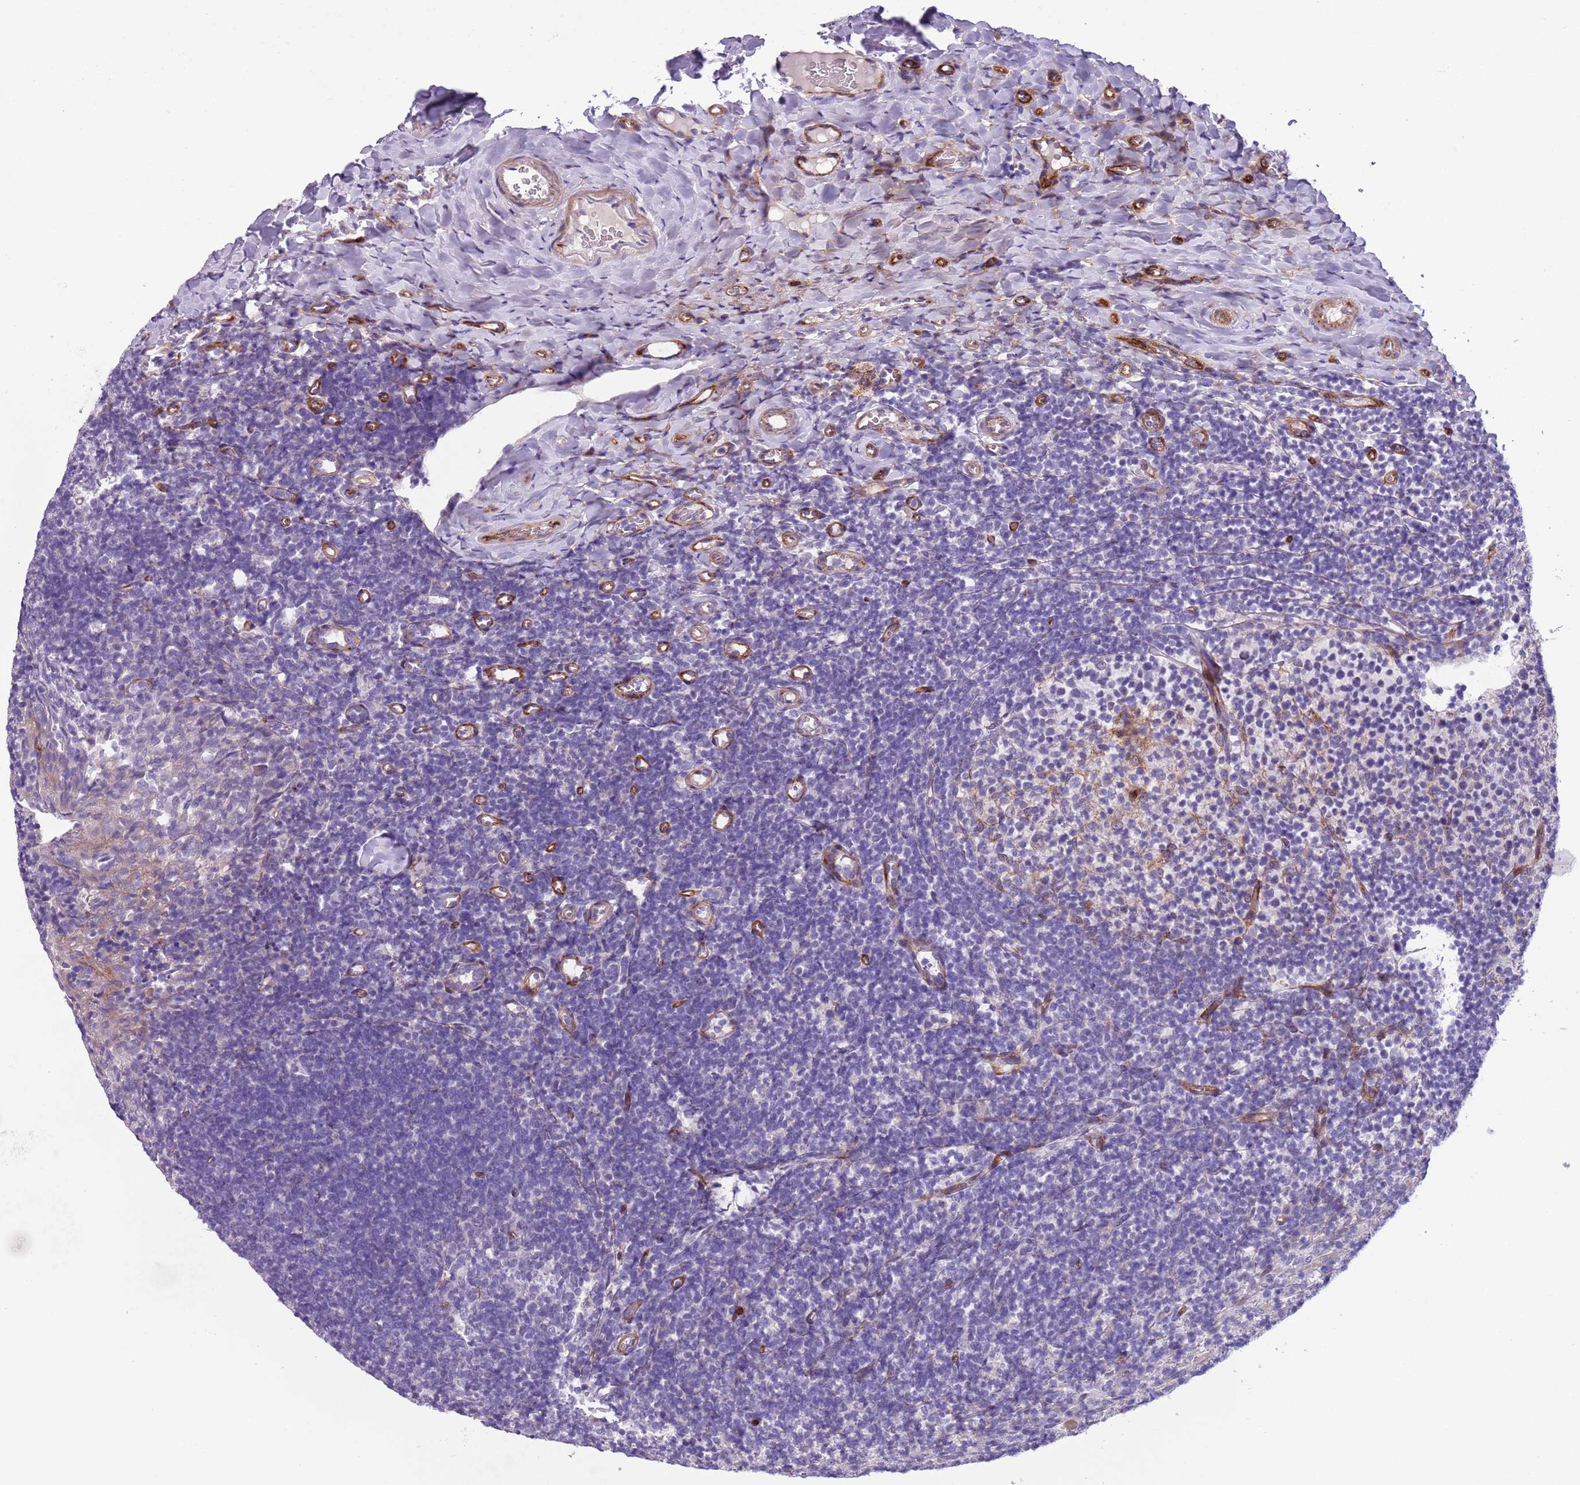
{"staining": {"intensity": "negative", "quantity": "none", "location": "none"}, "tissue": "tonsil", "cell_type": "Germinal center cells", "image_type": "normal", "snomed": [{"axis": "morphology", "description": "Normal tissue, NOS"}, {"axis": "topography", "description": "Tonsil"}], "caption": "IHC histopathology image of unremarkable tonsil: human tonsil stained with DAB (3,3'-diaminobenzidine) reveals no significant protein expression in germinal center cells.", "gene": "MRPL32", "patient": {"sex": "female", "age": 10}}